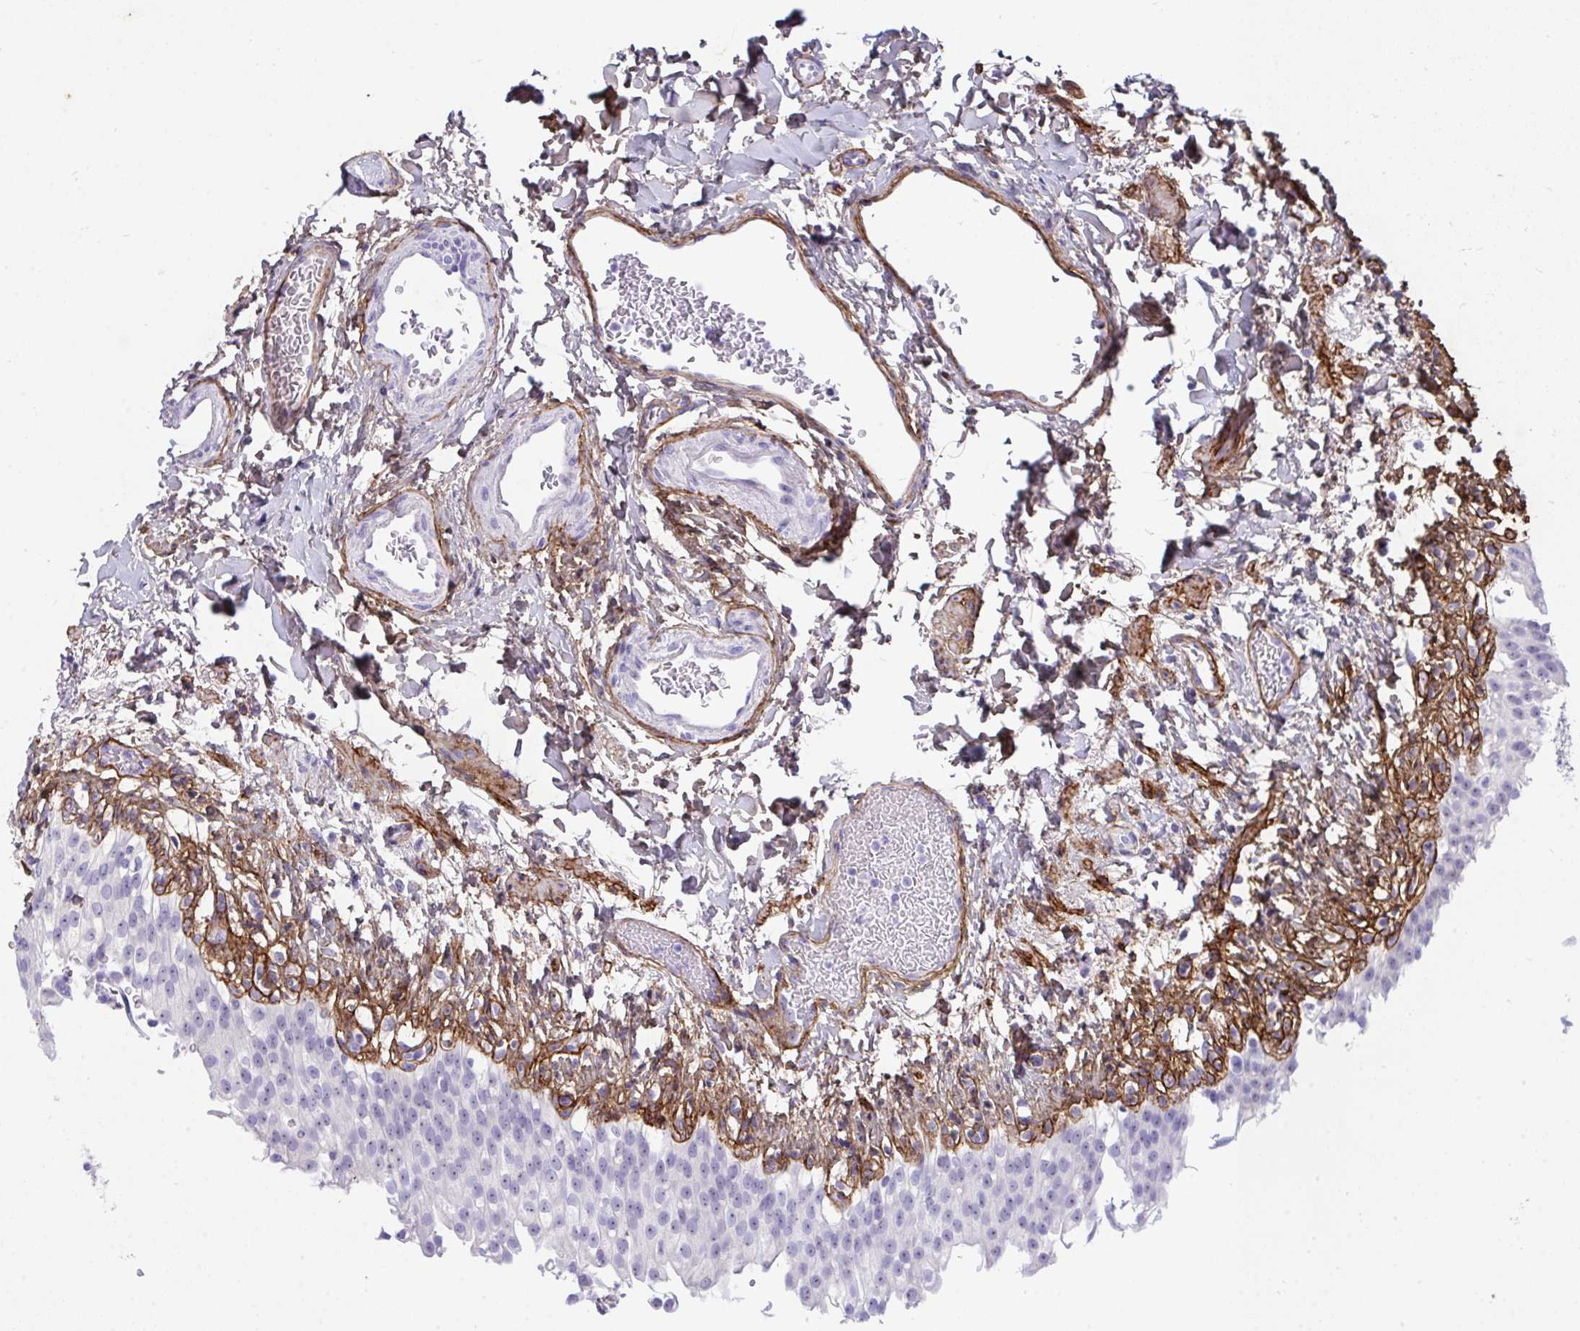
{"staining": {"intensity": "negative", "quantity": "none", "location": "none"}, "tissue": "urinary bladder", "cell_type": "Urothelial cells", "image_type": "normal", "snomed": [{"axis": "morphology", "description": "Normal tissue, NOS"}, {"axis": "topography", "description": "Urinary bladder"}, {"axis": "topography", "description": "Peripheral nerve tissue"}], "caption": "High power microscopy photomicrograph of an immunohistochemistry micrograph of normal urinary bladder, revealing no significant expression in urothelial cells. (Stains: DAB immunohistochemistry with hematoxylin counter stain, Microscopy: brightfield microscopy at high magnification).", "gene": "LHFPL6", "patient": {"sex": "female", "age": 60}}